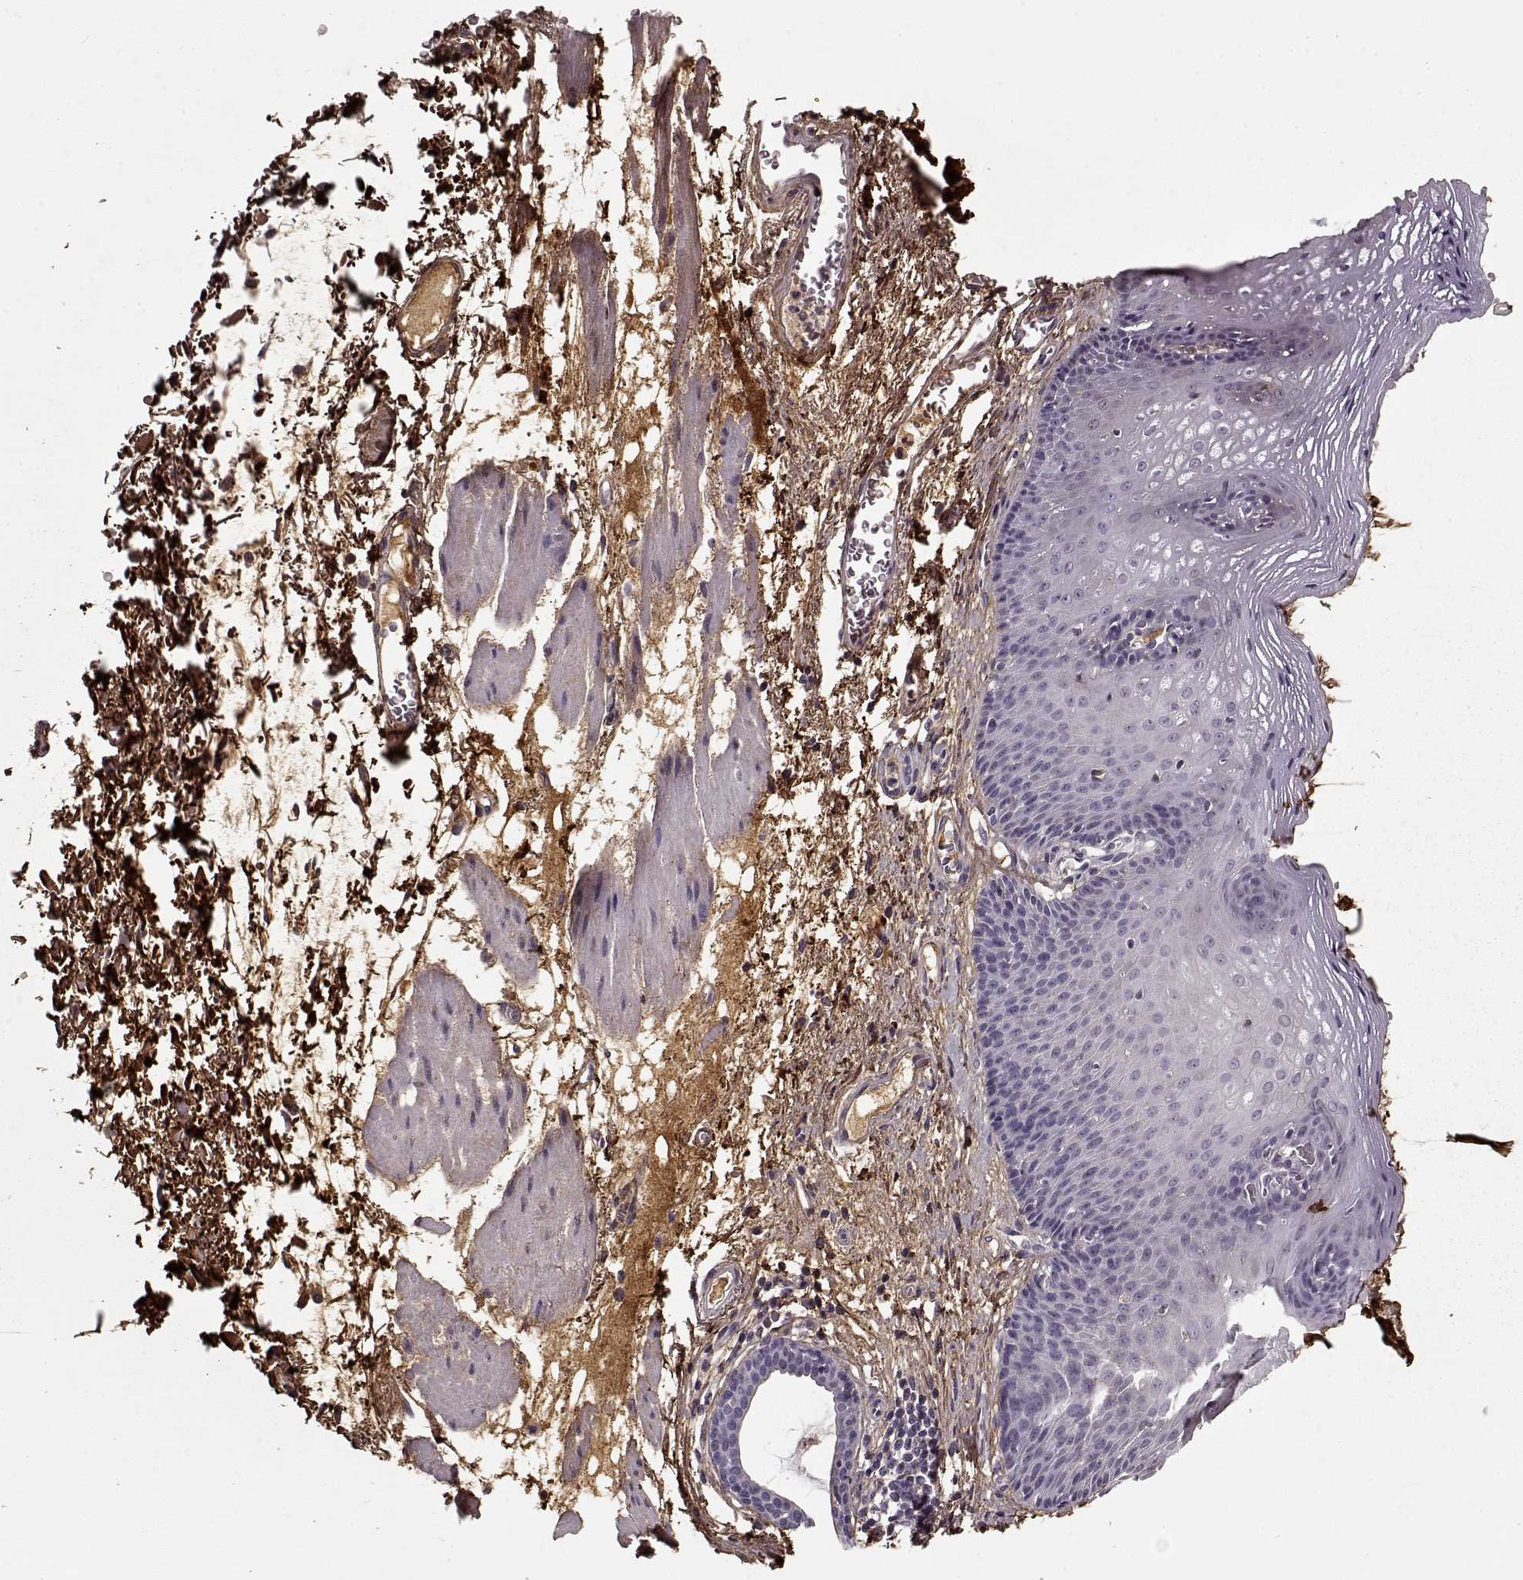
{"staining": {"intensity": "negative", "quantity": "none", "location": "none"}, "tissue": "esophagus", "cell_type": "Squamous epithelial cells", "image_type": "normal", "snomed": [{"axis": "morphology", "description": "Normal tissue, NOS"}, {"axis": "topography", "description": "Esophagus"}], "caption": "Human esophagus stained for a protein using immunohistochemistry (IHC) reveals no expression in squamous epithelial cells.", "gene": "LUM", "patient": {"sex": "male", "age": 76}}